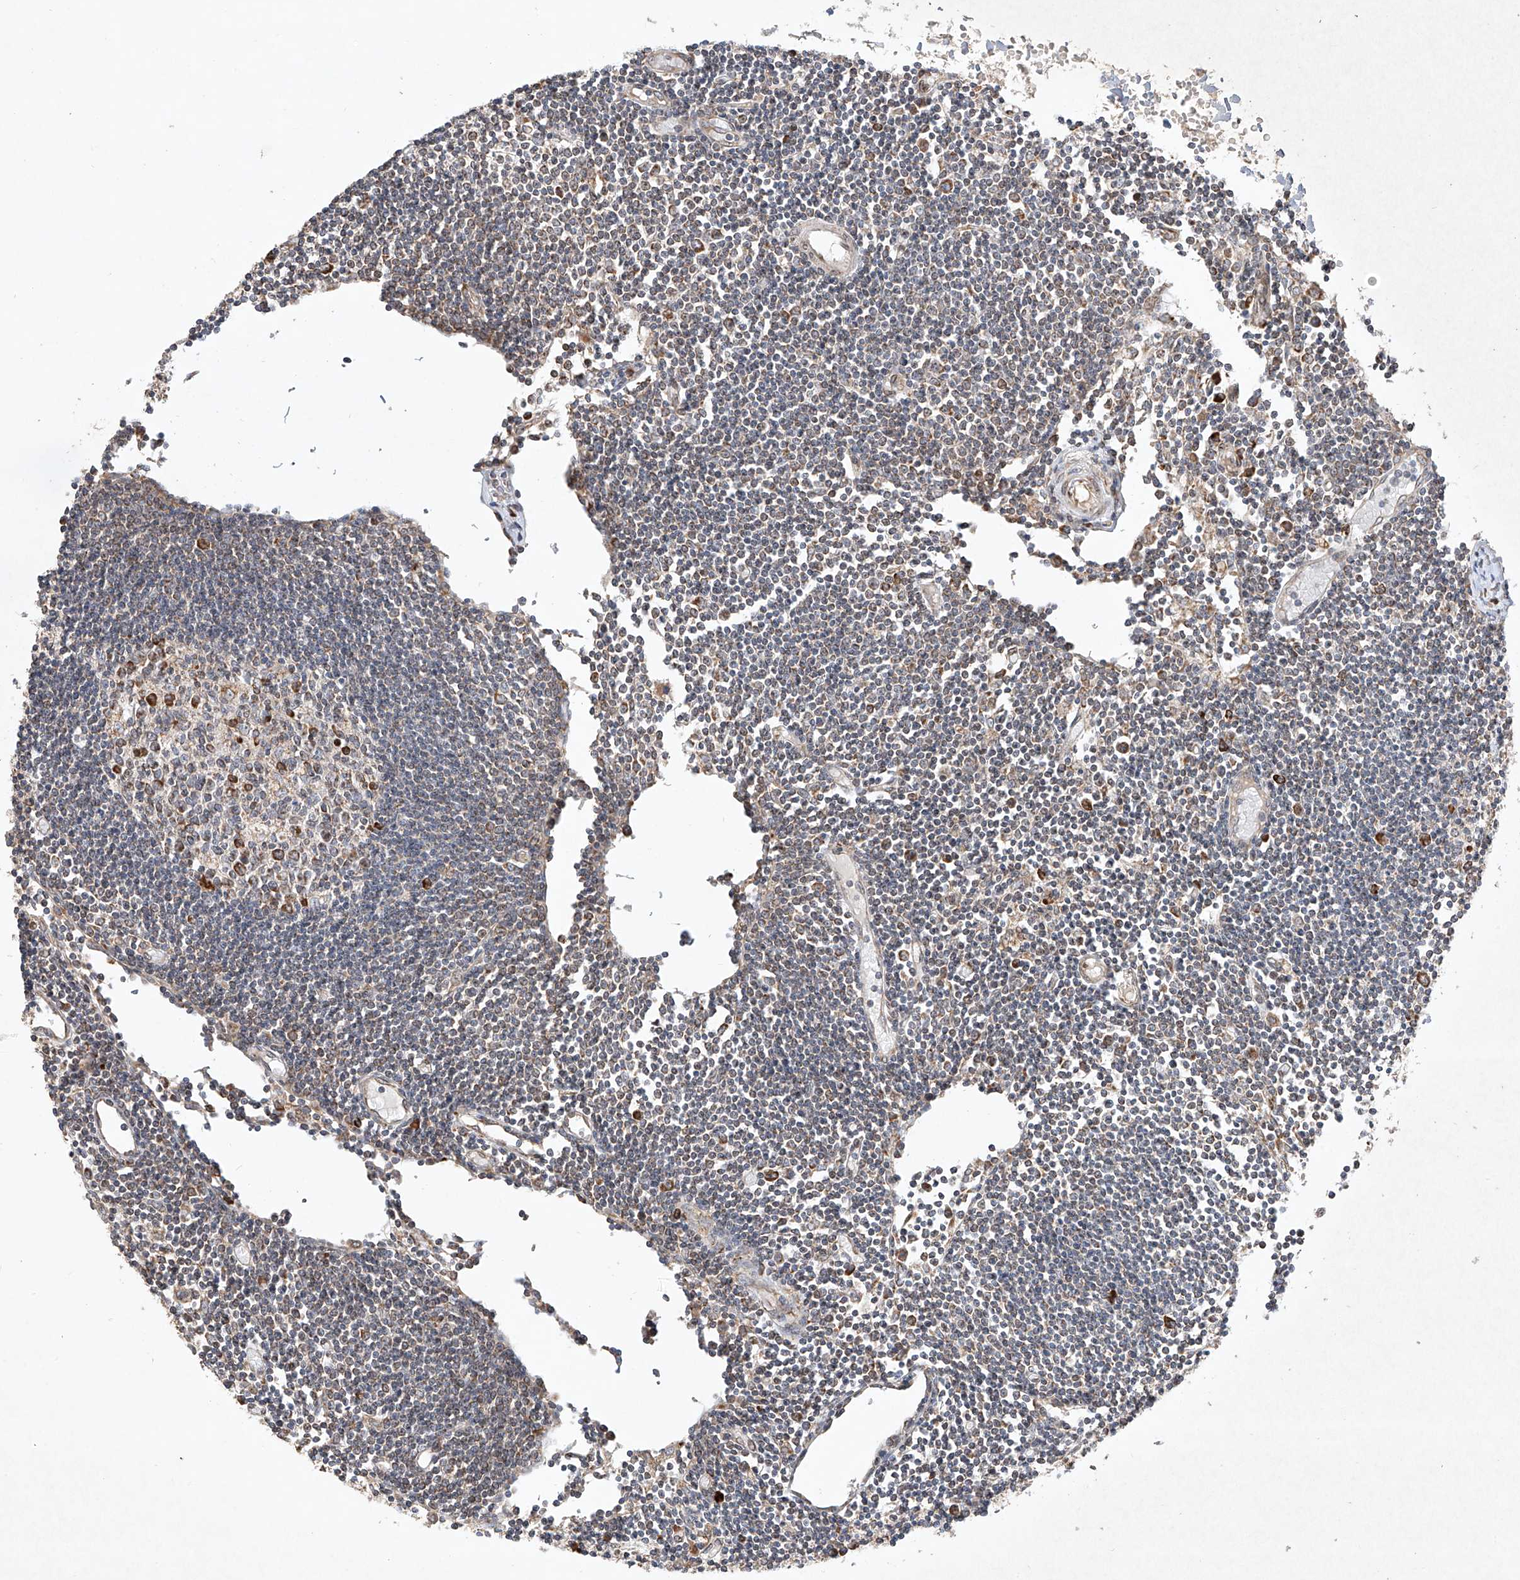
{"staining": {"intensity": "moderate", "quantity": "<25%", "location": "cytoplasmic/membranous"}, "tissue": "lymph node", "cell_type": "Germinal center cells", "image_type": "normal", "snomed": [{"axis": "morphology", "description": "Normal tissue, NOS"}, {"axis": "topography", "description": "Lymph node"}], "caption": "Immunohistochemical staining of normal lymph node displays <25% levels of moderate cytoplasmic/membranous protein positivity in approximately <25% of germinal center cells. The staining was performed using DAB (3,3'-diaminobenzidine), with brown indicating positive protein expression. Nuclei are stained blue with hematoxylin.", "gene": "SEMA3B", "patient": {"sex": "female", "age": 11}}